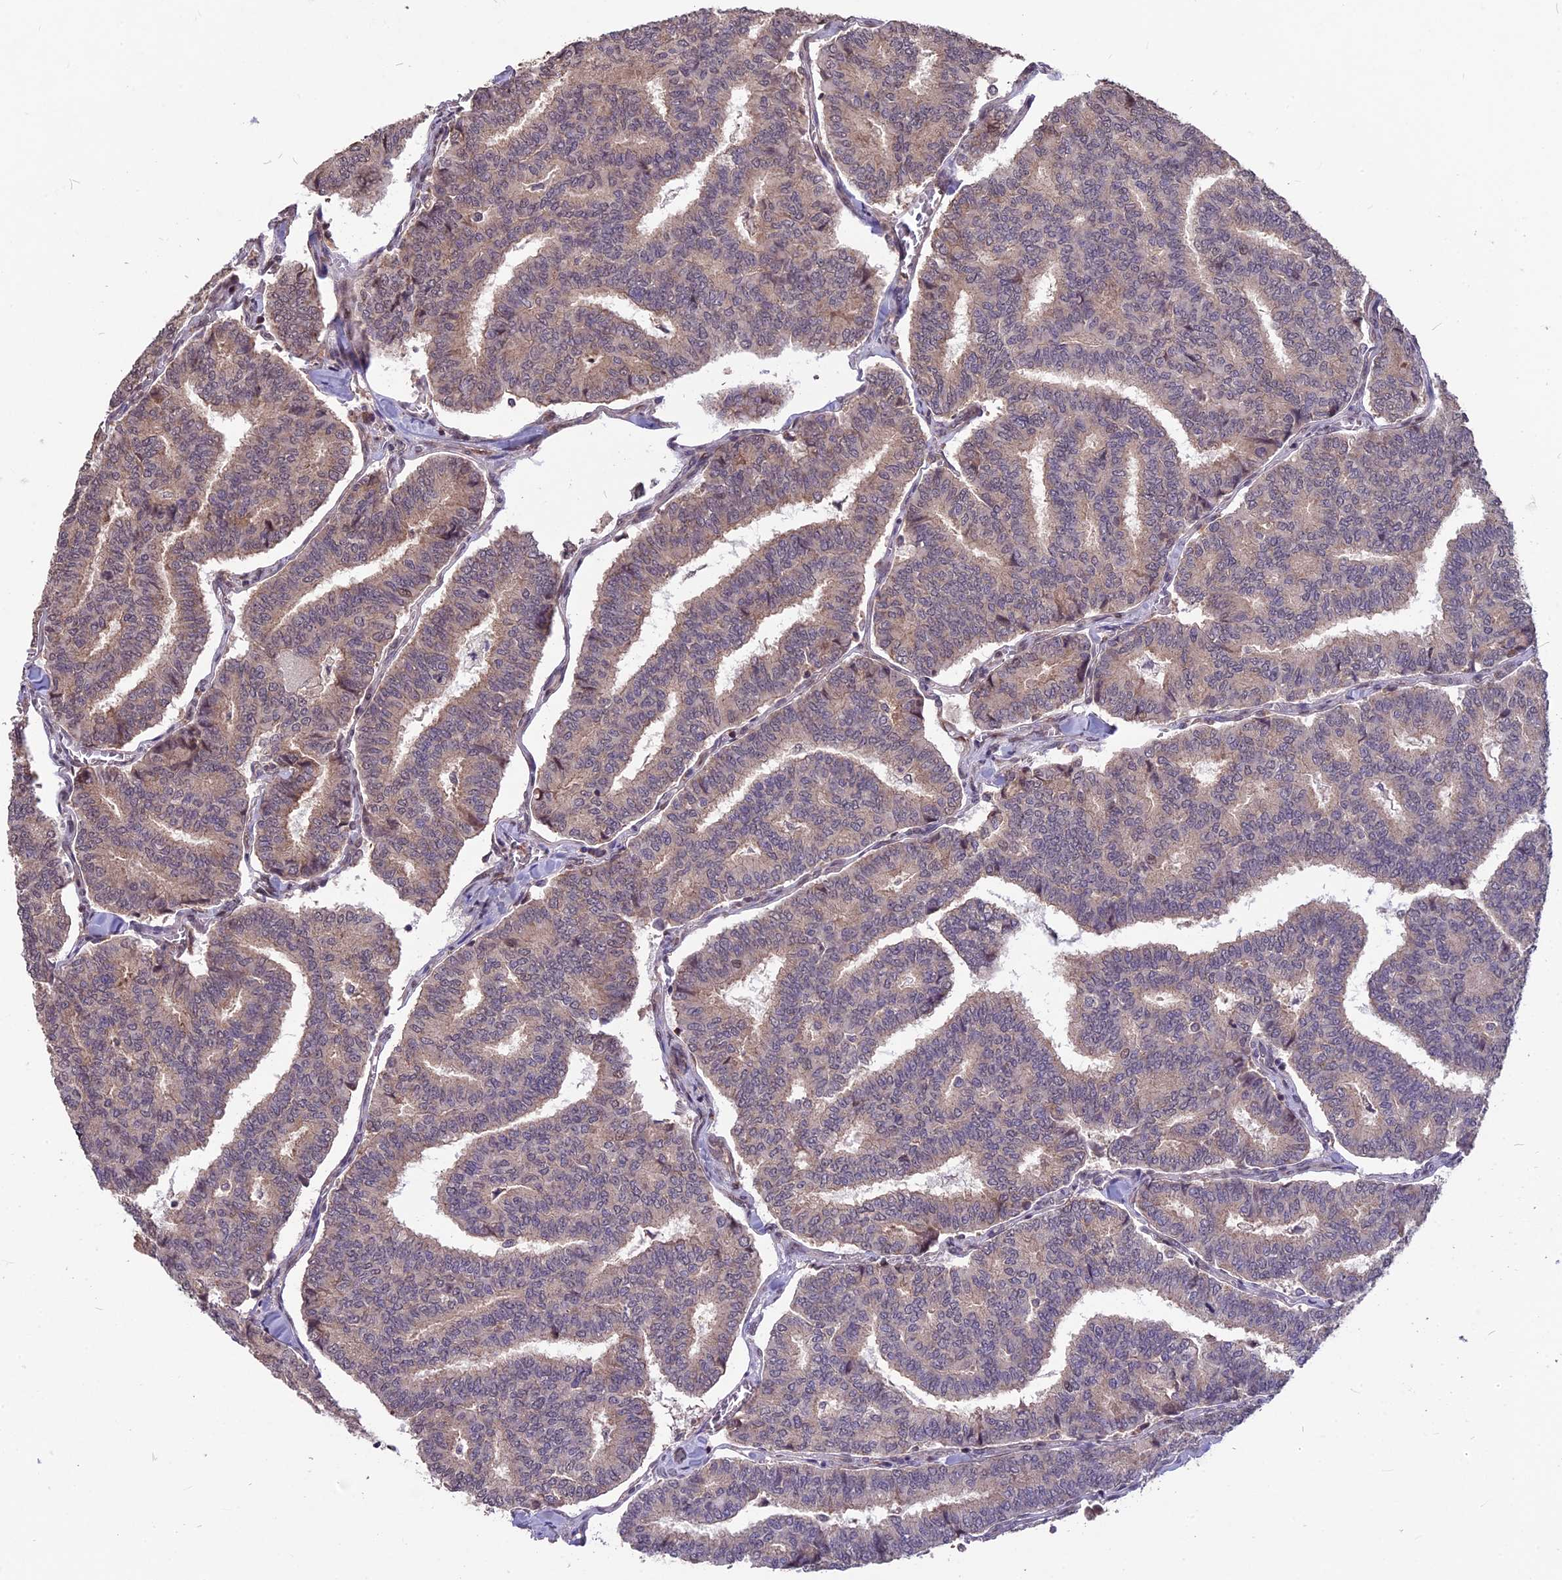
{"staining": {"intensity": "weak", "quantity": "<25%", "location": "cytoplasmic/membranous"}, "tissue": "thyroid cancer", "cell_type": "Tumor cells", "image_type": "cancer", "snomed": [{"axis": "morphology", "description": "Papillary adenocarcinoma, NOS"}, {"axis": "topography", "description": "Thyroid gland"}], "caption": "Immunohistochemistry (IHC) micrograph of neoplastic tissue: human thyroid papillary adenocarcinoma stained with DAB exhibits no significant protein staining in tumor cells.", "gene": "ZNF598", "patient": {"sex": "female", "age": 35}}